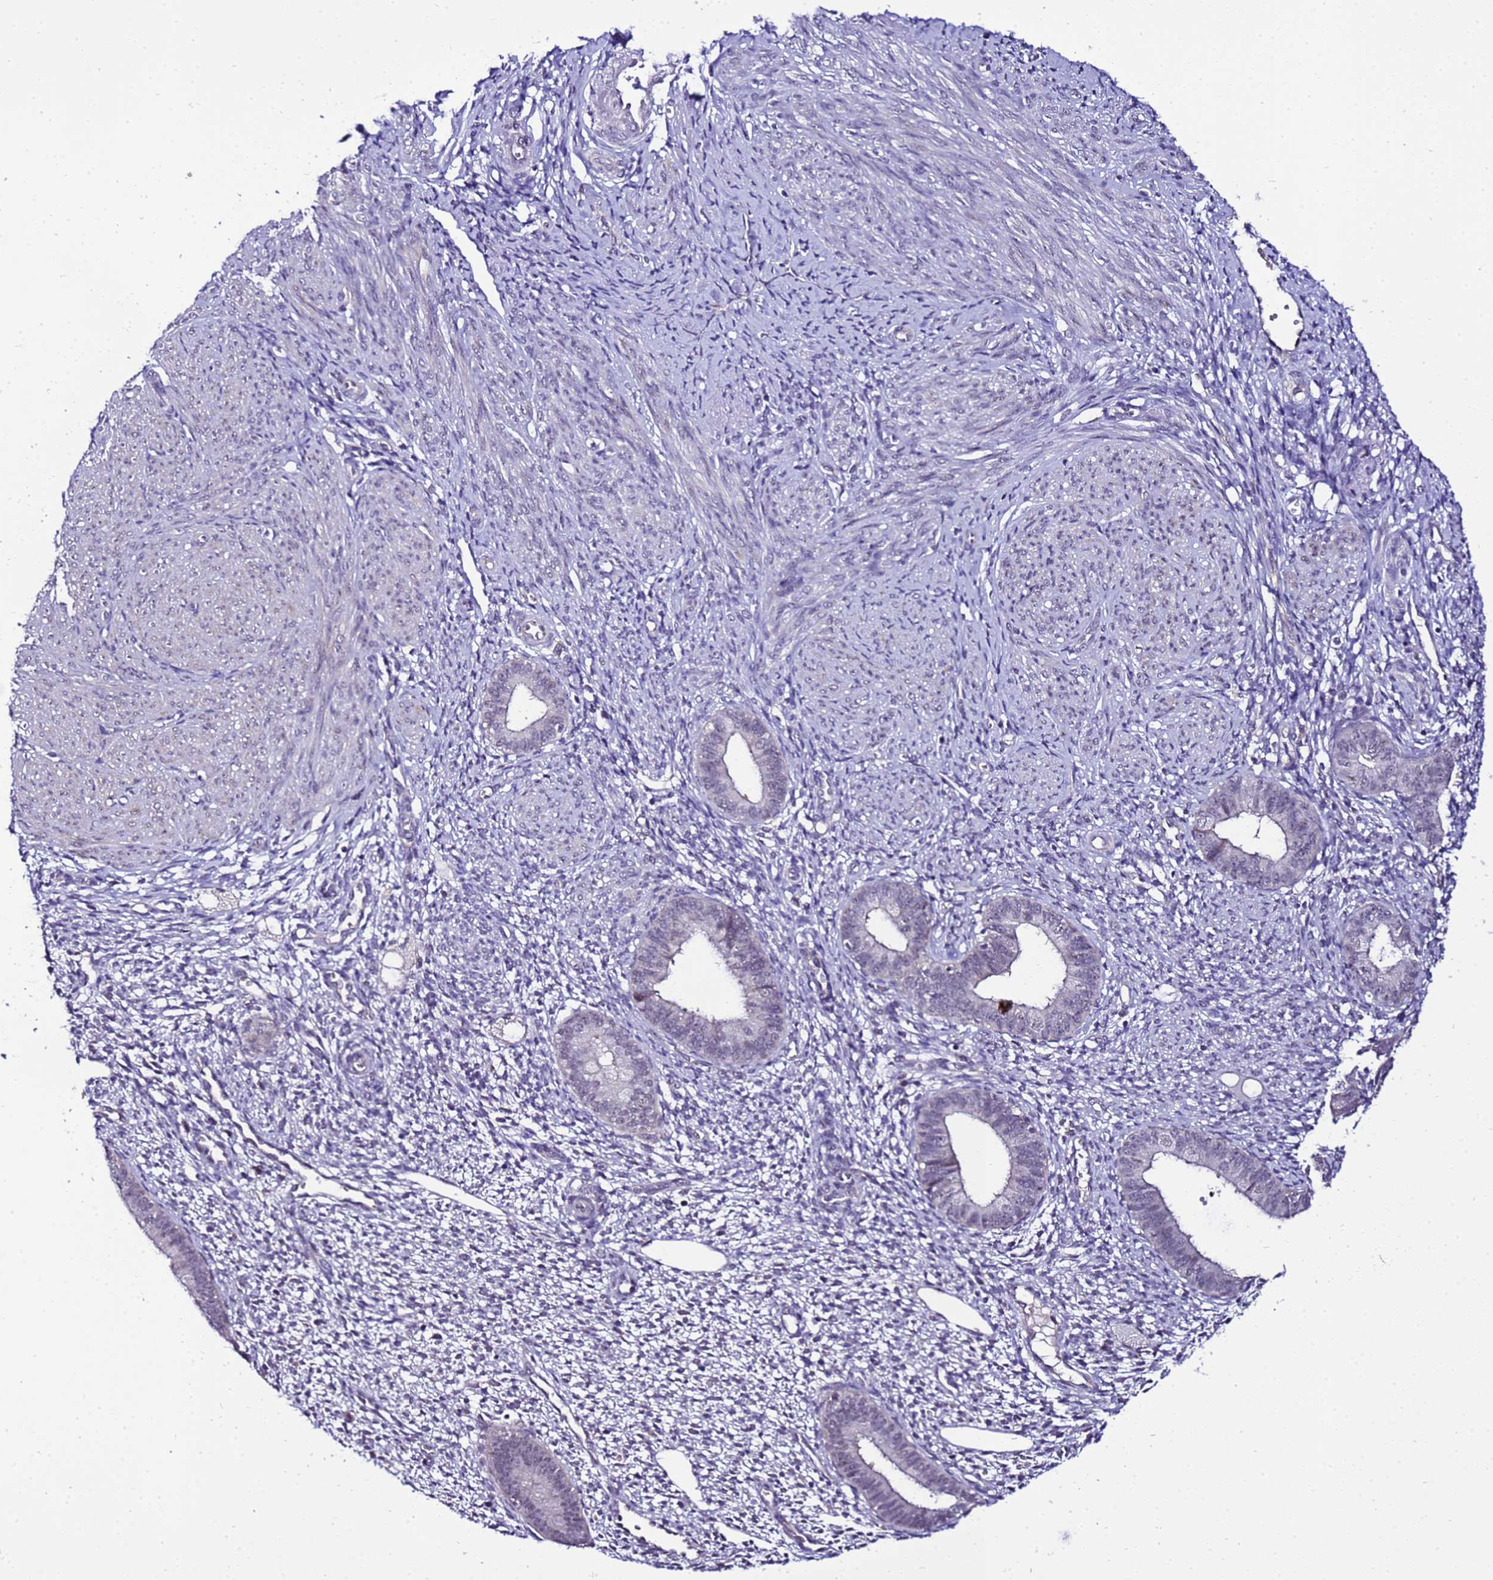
{"staining": {"intensity": "negative", "quantity": "none", "location": "none"}, "tissue": "endometrium", "cell_type": "Cells in endometrial stroma", "image_type": "normal", "snomed": [{"axis": "morphology", "description": "Normal tissue, NOS"}, {"axis": "topography", "description": "Endometrium"}], "caption": "This is an immunohistochemistry micrograph of unremarkable endometrium. There is no expression in cells in endometrial stroma.", "gene": "C19orf47", "patient": {"sex": "female", "age": 46}}